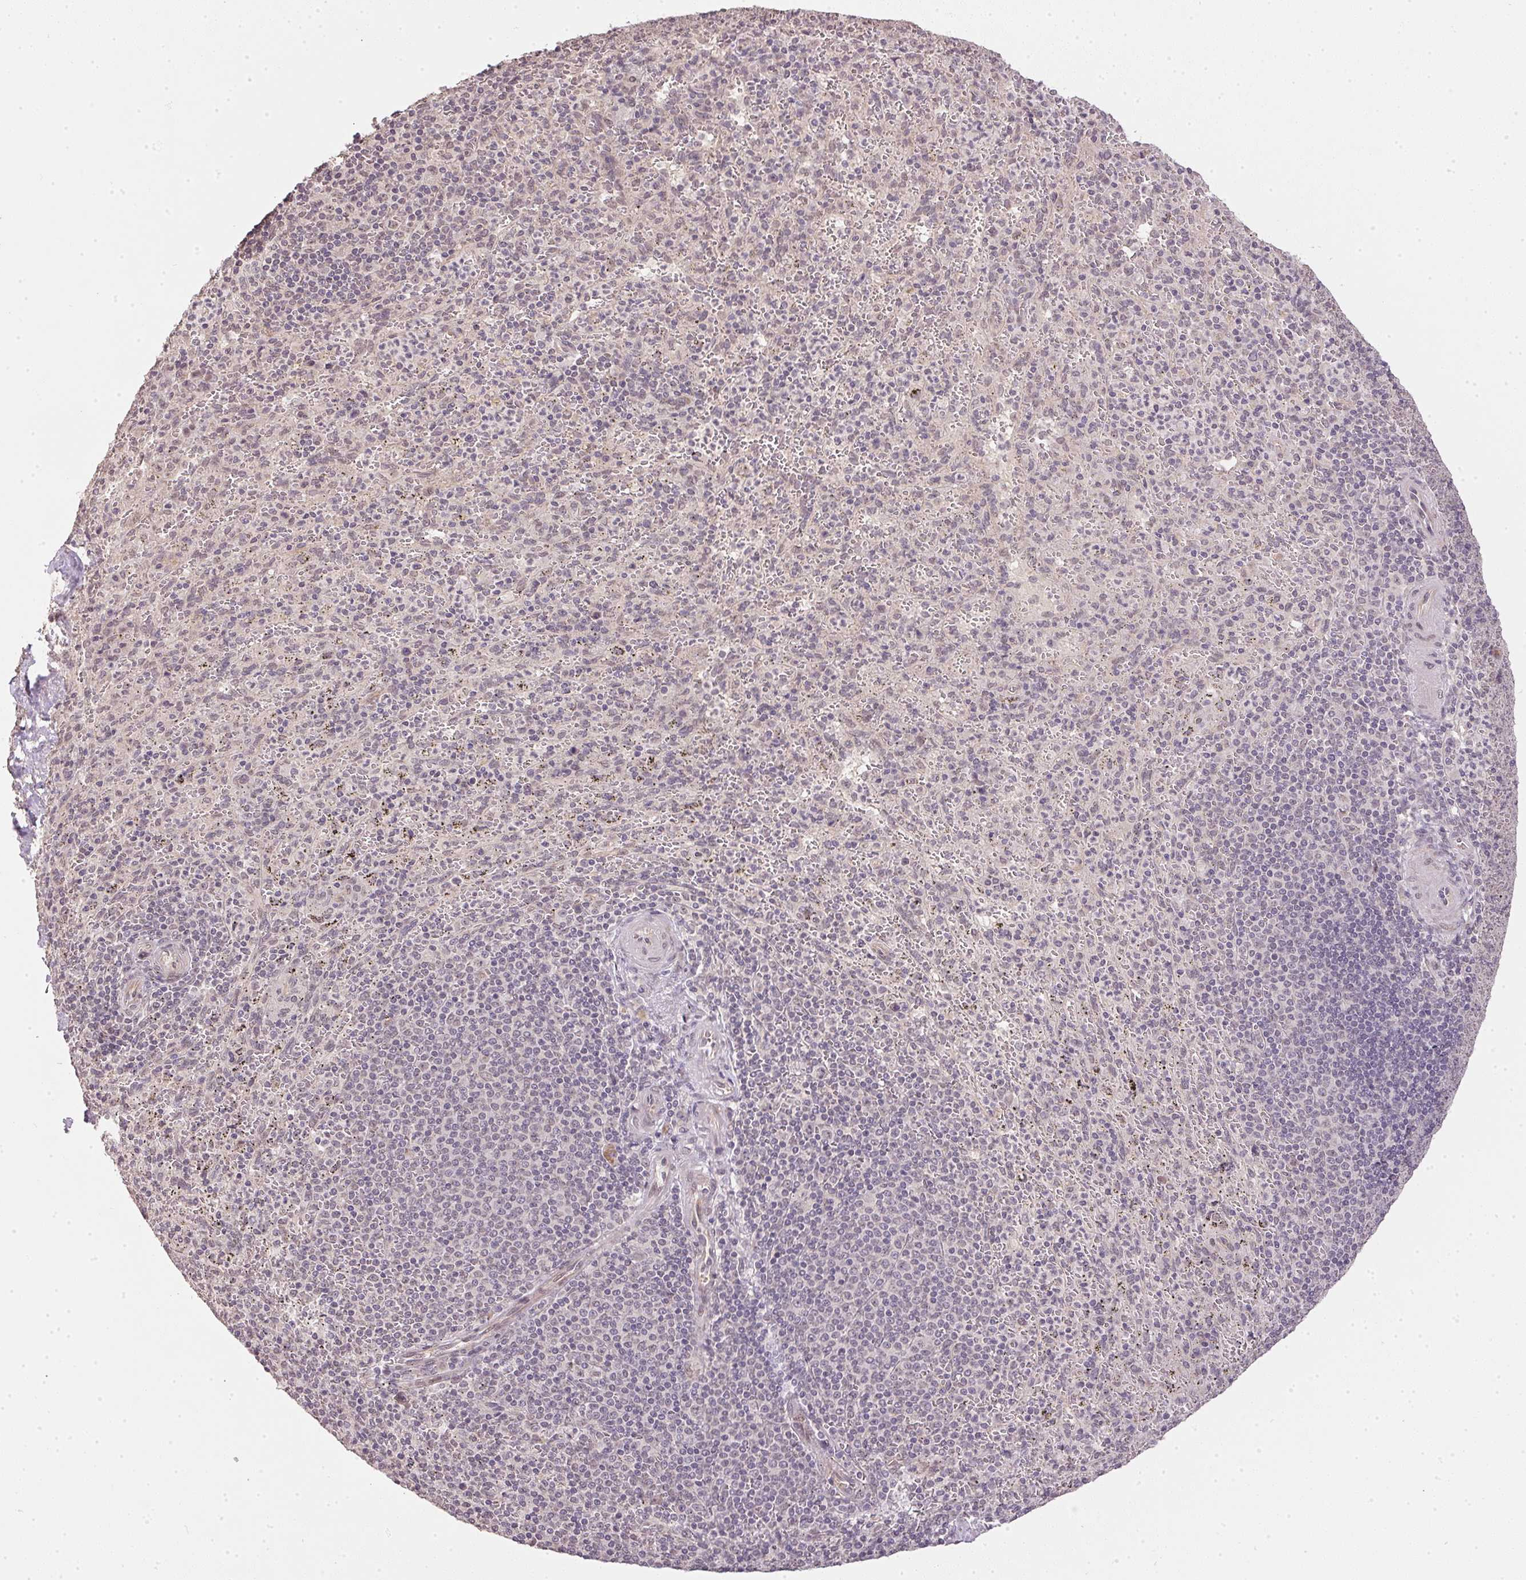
{"staining": {"intensity": "negative", "quantity": "none", "location": "none"}, "tissue": "spleen", "cell_type": "Cells in red pulp", "image_type": "normal", "snomed": [{"axis": "morphology", "description": "Normal tissue, NOS"}, {"axis": "topography", "description": "Spleen"}], "caption": "There is no significant positivity in cells in red pulp of spleen. (Brightfield microscopy of DAB immunohistochemistry (IHC) at high magnification).", "gene": "PPP4R4", "patient": {"sex": "male", "age": 57}}